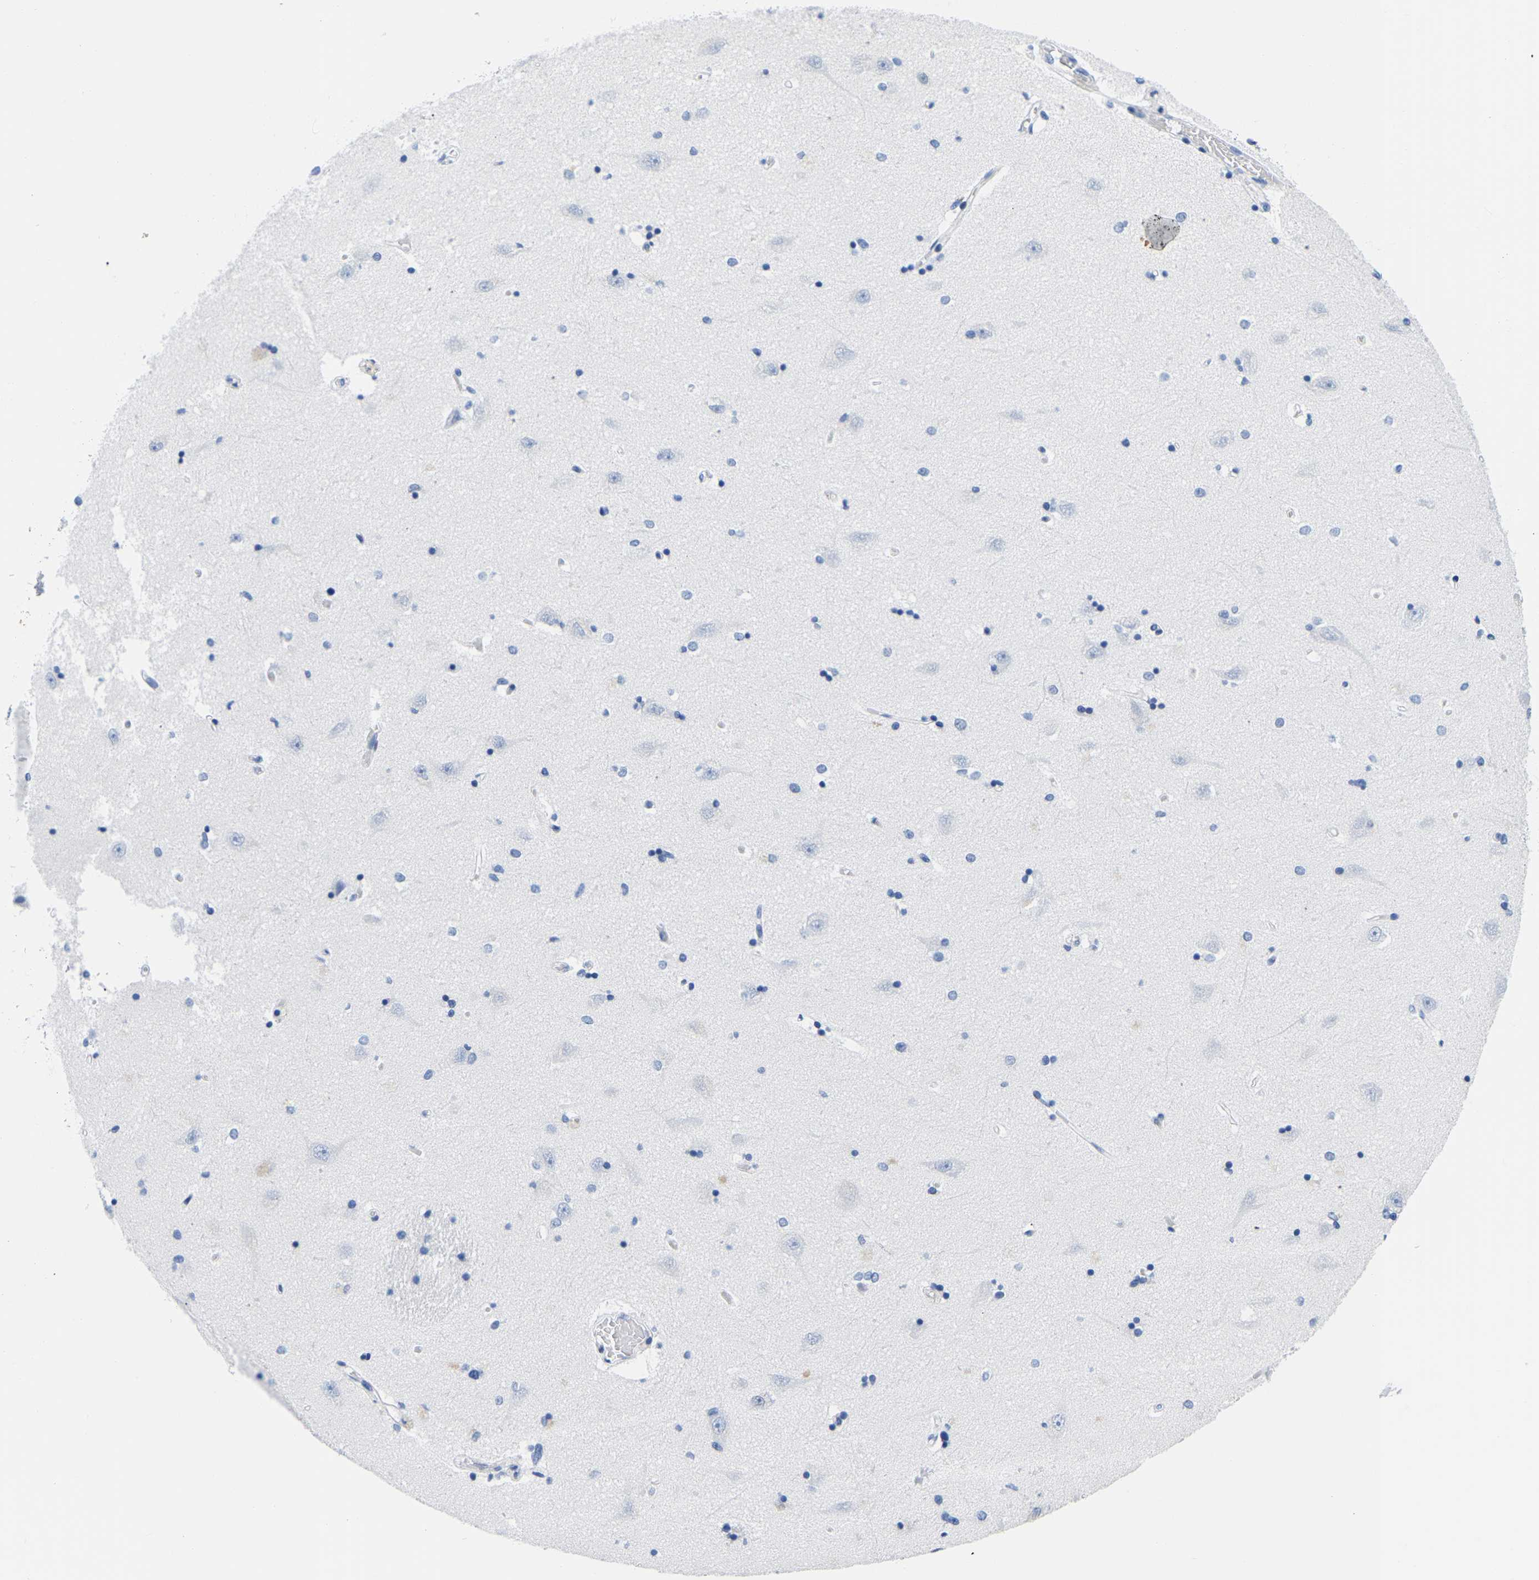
{"staining": {"intensity": "negative", "quantity": "none", "location": "none"}, "tissue": "hippocampus", "cell_type": "Glial cells", "image_type": "normal", "snomed": [{"axis": "morphology", "description": "Normal tissue, NOS"}, {"axis": "topography", "description": "Hippocampus"}], "caption": "The photomicrograph displays no significant expression in glial cells of hippocampus. (DAB (3,3'-diaminobenzidine) immunohistochemistry visualized using brightfield microscopy, high magnification).", "gene": "UPK3A", "patient": {"sex": "male", "age": 45}}